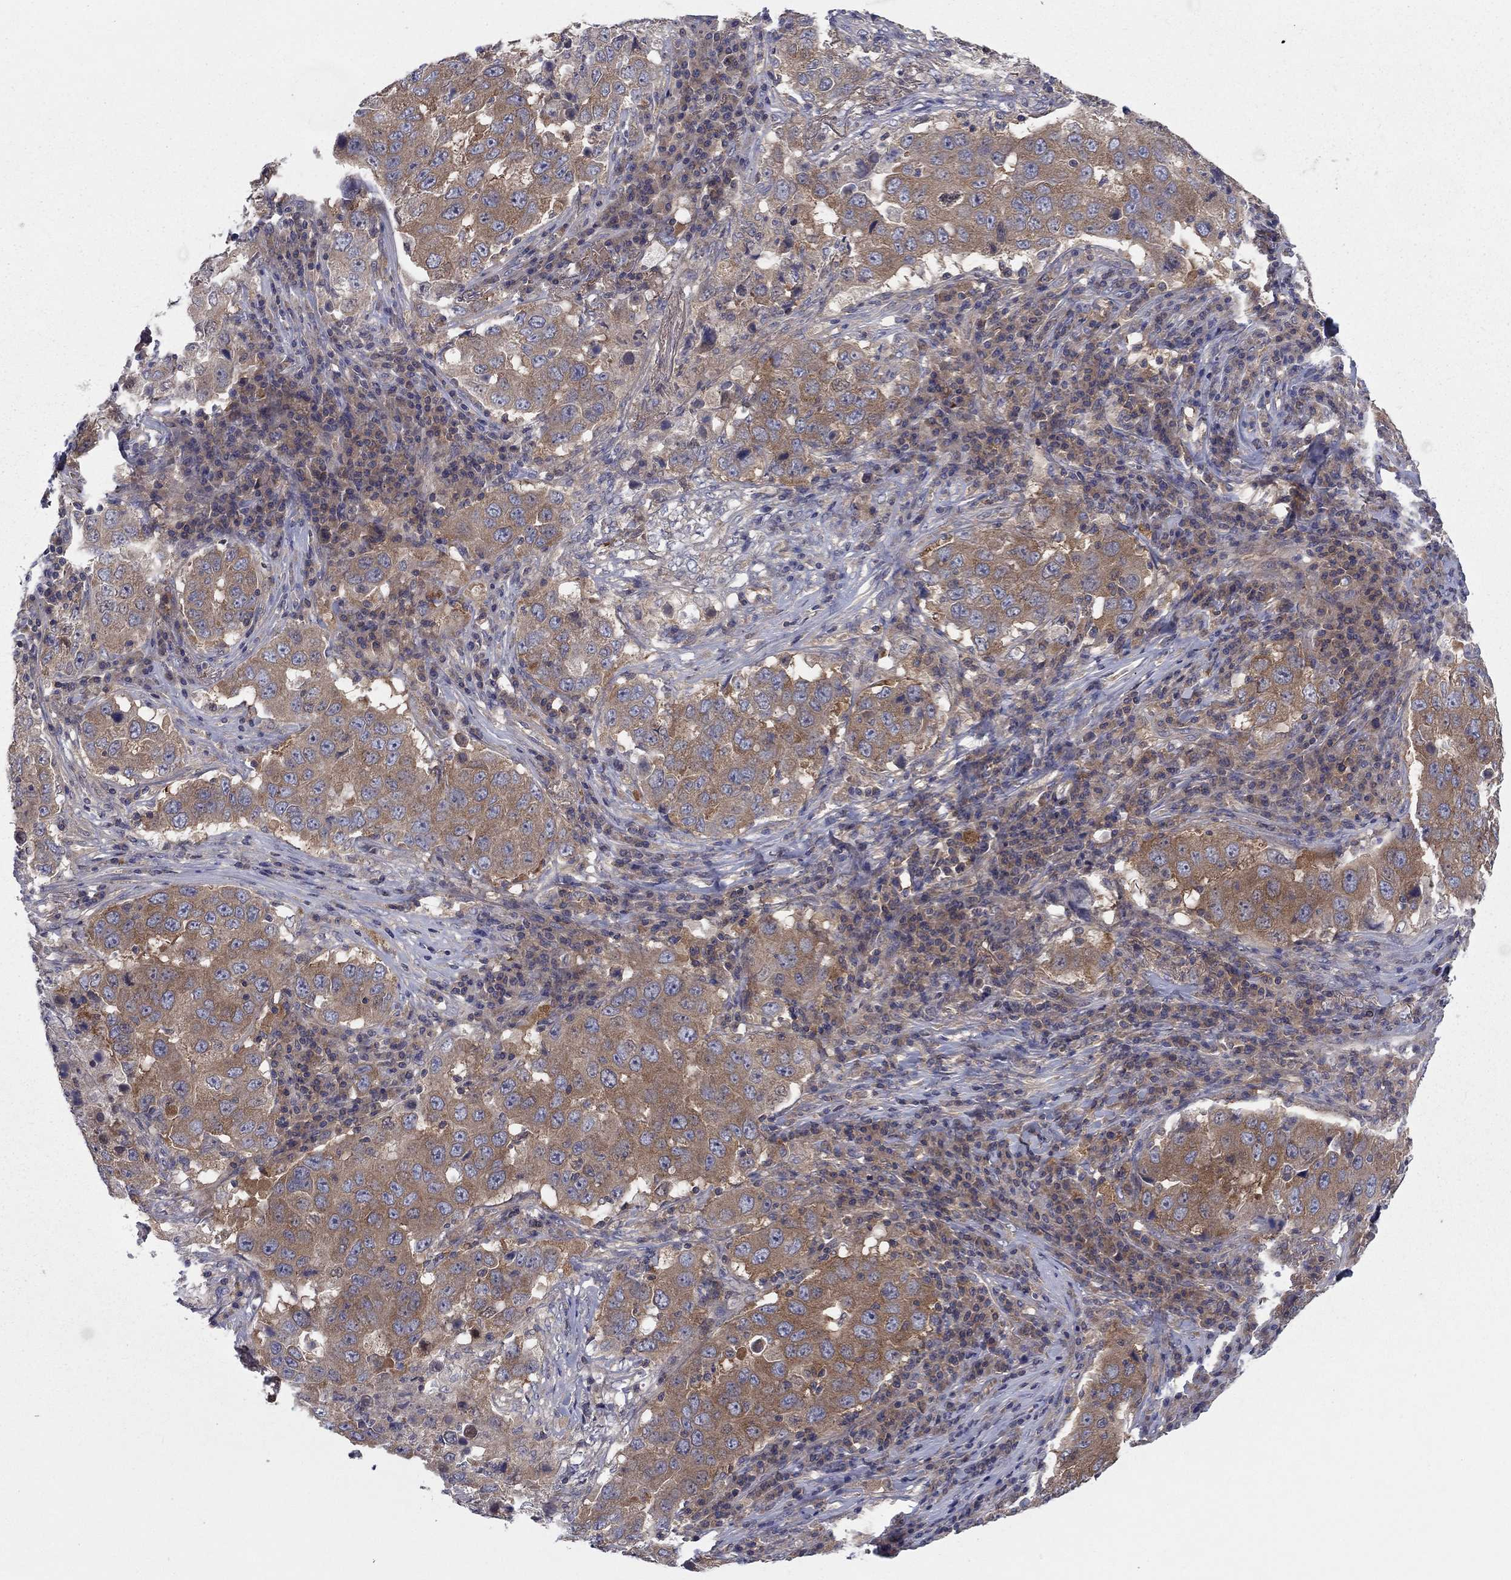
{"staining": {"intensity": "moderate", "quantity": "25%-75%", "location": "cytoplasmic/membranous"}, "tissue": "lung cancer", "cell_type": "Tumor cells", "image_type": "cancer", "snomed": [{"axis": "morphology", "description": "Adenocarcinoma, NOS"}, {"axis": "topography", "description": "Lung"}], "caption": "An image of human lung adenocarcinoma stained for a protein demonstrates moderate cytoplasmic/membranous brown staining in tumor cells.", "gene": "RNF123", "patient": {"sex": "male", "age": 73}}